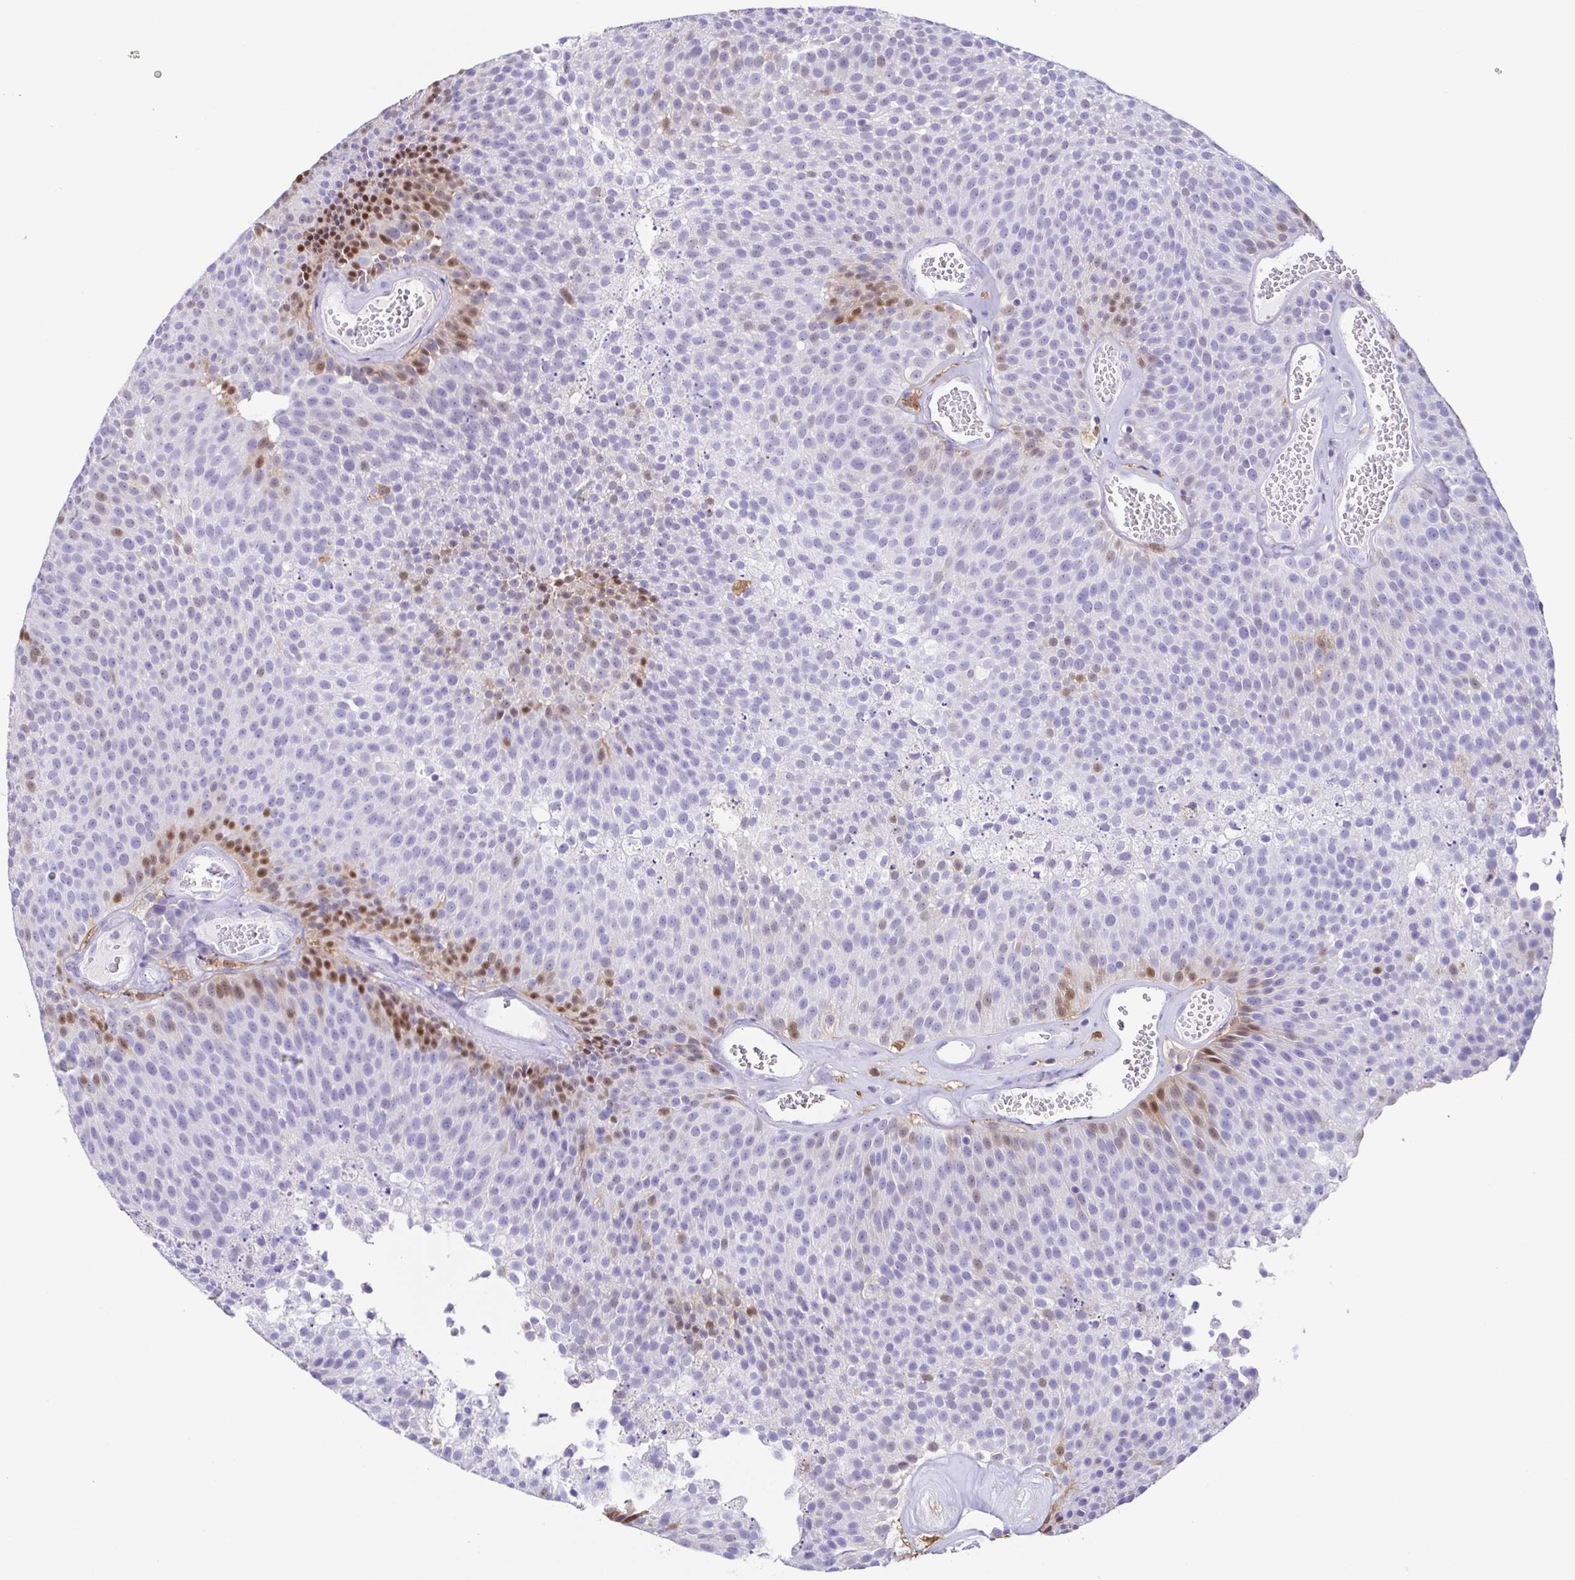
{"staining": {"intensity": "moderate", "quantity": "<25%", "location": "nuclear"}, "tissue": "urothelial cancer", "cell_type": "Tumor cells", "image_type": "cancer", "snomed": [{"axis": "morphology", "description": "Urothelial carcinoma, Low grade"}, {"axis": "topography", "description": "Urinary bladder"}], "caption": "Immunohistochemical staining of human low-grade urothelial carcinoma shows low levels of moderate nuclear protein expression in about <25% of tumor cells. The staining was performed using DAB (3,3'-diaminobenzidine) to visualize the protein expression in brown, while the nuclei were stained in blue with hematoxylin (Magnification: 20x).", "gene": "ANXA10", "patient": {"sex": "female", "age": 79}}